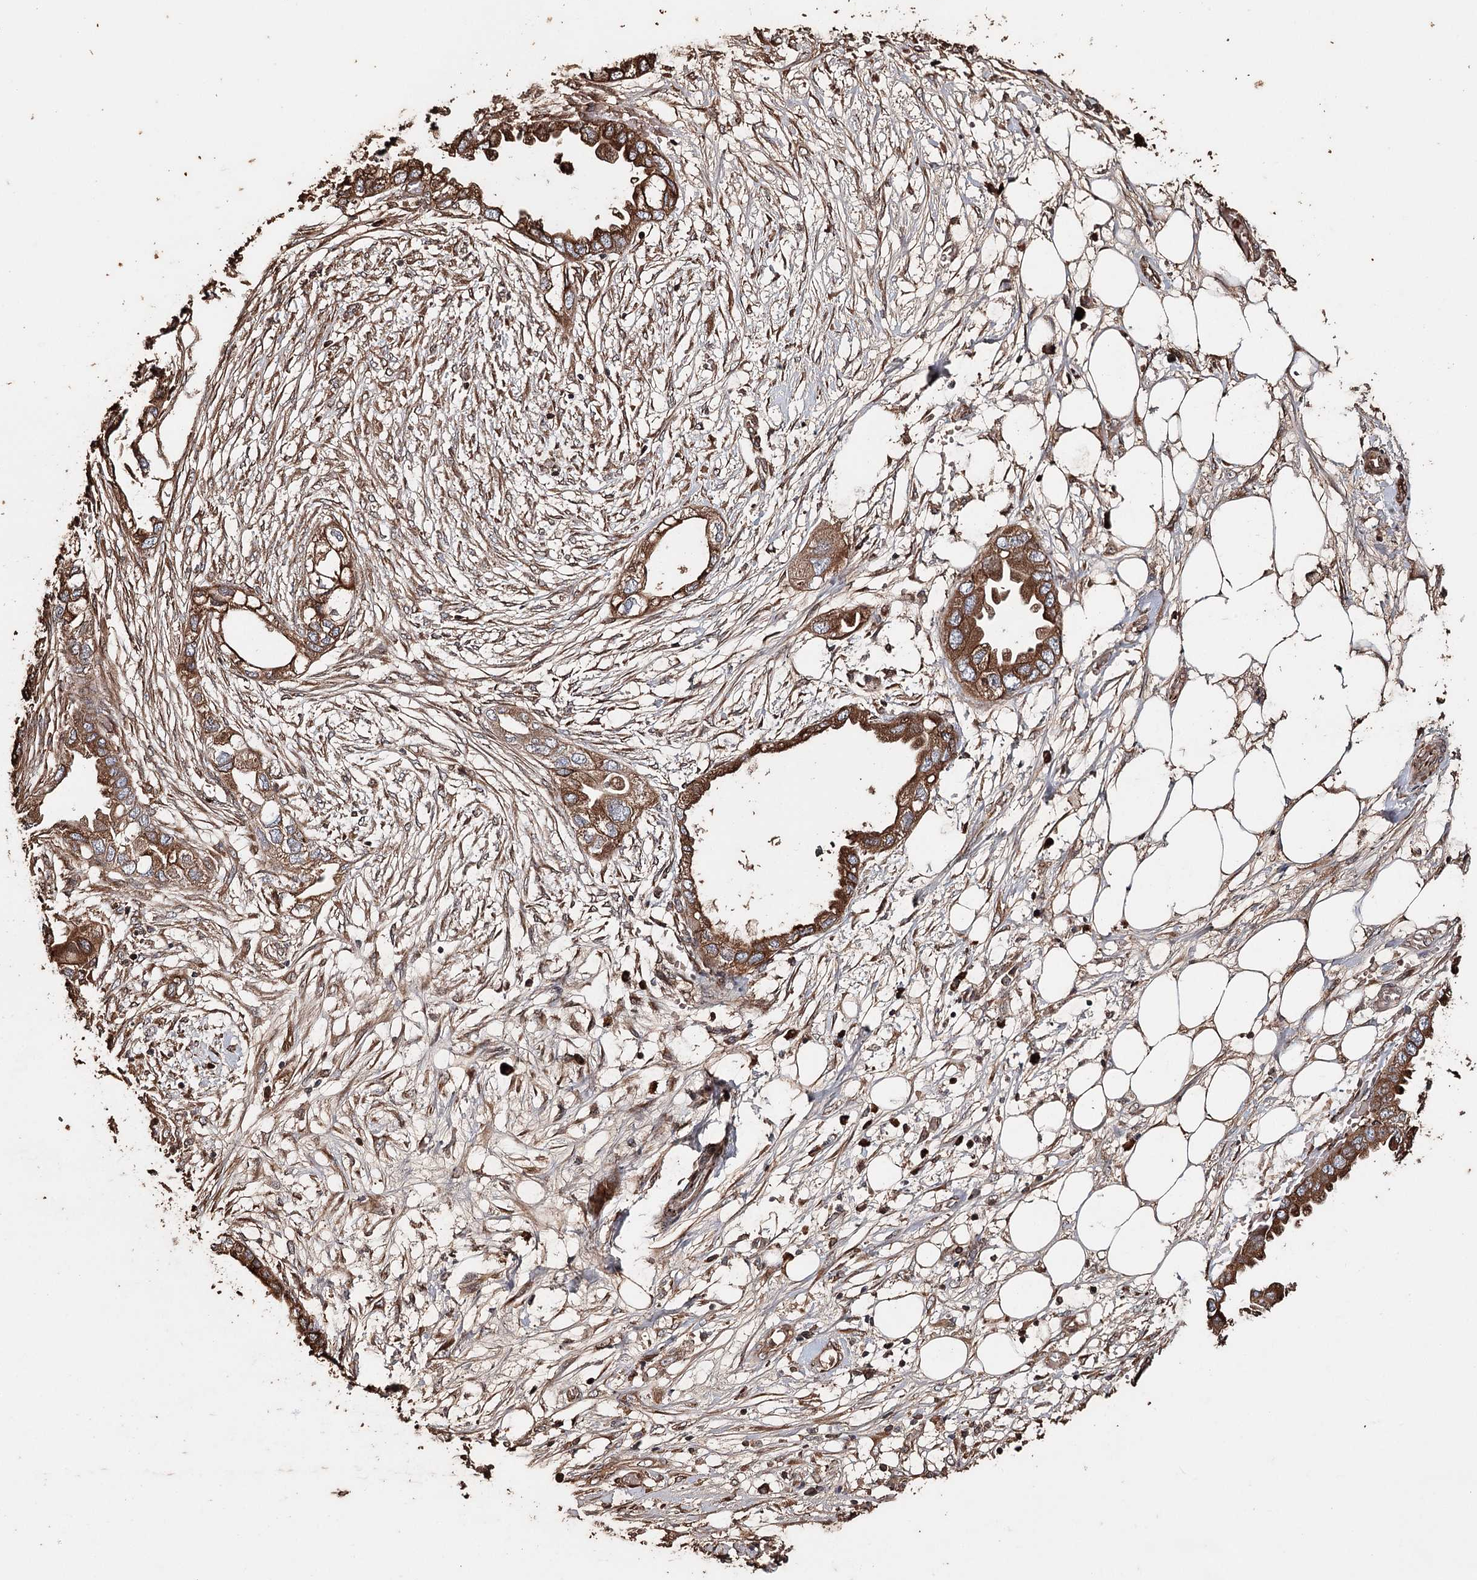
{"staining": {"intensity": "strong", "quantity": ">75%", "location": "cytoplasmic/membranous"}, "tissue": "endometrial cancer", "cell_type": "Tumor cells", "image_type": "cancer", "snomed": [{"axis": "morphology", "description": "Adenocarcinoma, NOS"}, {"axis": "morphology", "description": "Adenocarcinoma, metastatic, NOS"}, {"axis": "topography", "description": "Adipose tissue"}, {"axis": "topography", "description": "Endometrium"}], "caption": "A photomicrograph of endometrial cancer (metastatic adenocarcinoma) stained for a protein shows strong cytoplasmic/membranous brown staining in tumor cells.", "gene": "SYVN1", "patient": {"sex": "female", "age": 67}}